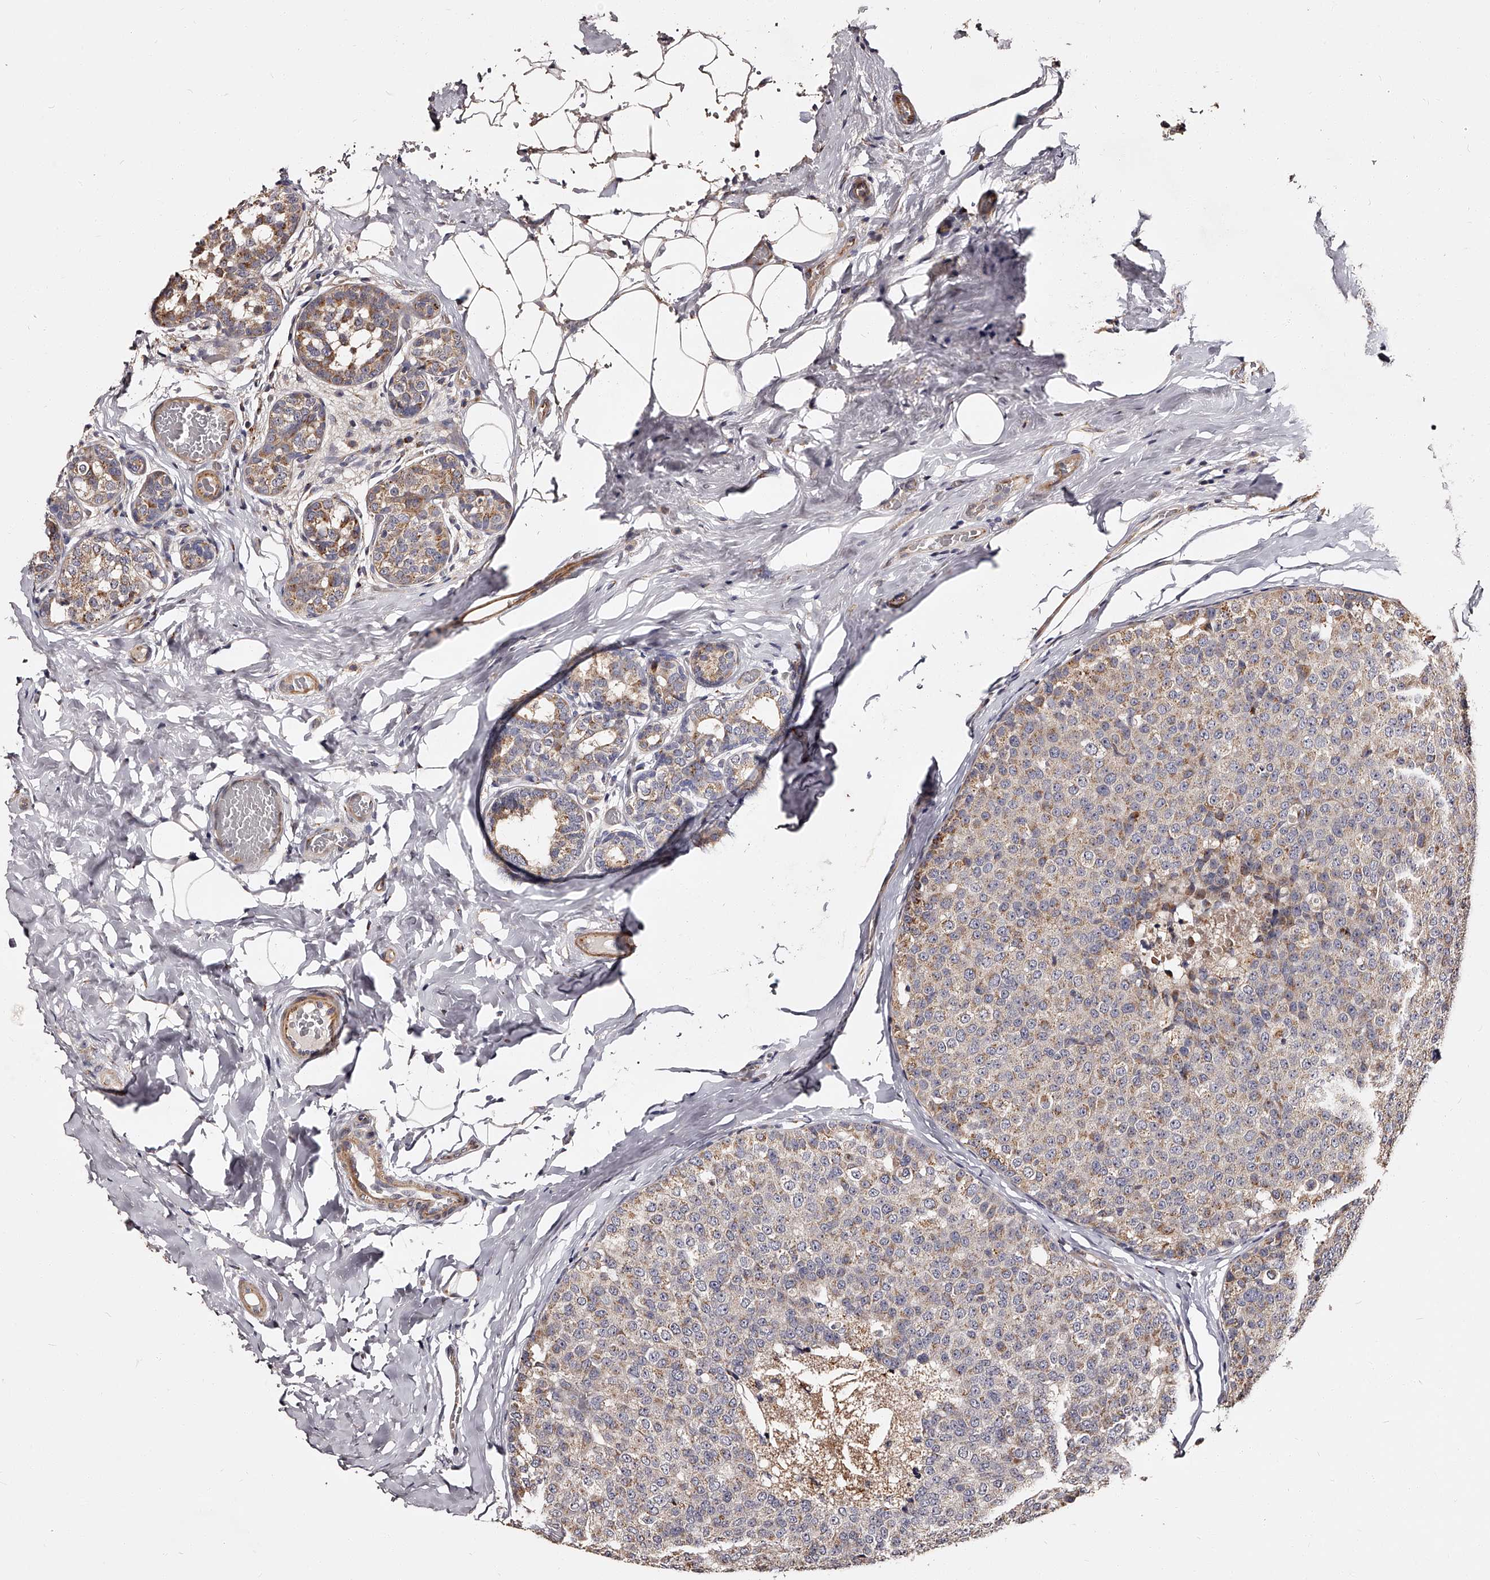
{"staining": {"intensity": "weak", "quantity": "25%-75%", "location": "cytoplasmic/membranous"}, "tissue": "breast cancer", "cell_type": "Tumor cells", "image_type": "cancer", "snomed": [{"axis": "morphology", "description": "Normal tissue, NOS"}, {"axis": "morphology", "description": "Duct carcinoma"}, {"axis": "topography", "description": "Breast"}], "caption": "Protein analysis of breast intraductal carcinoma tissue exhibits weak cytoplasmic/membranous positivity in approximately 25%-75% of tumor cells.", "gene": "RSC1A1", "patient": {"sex": "female", "age": 43}}